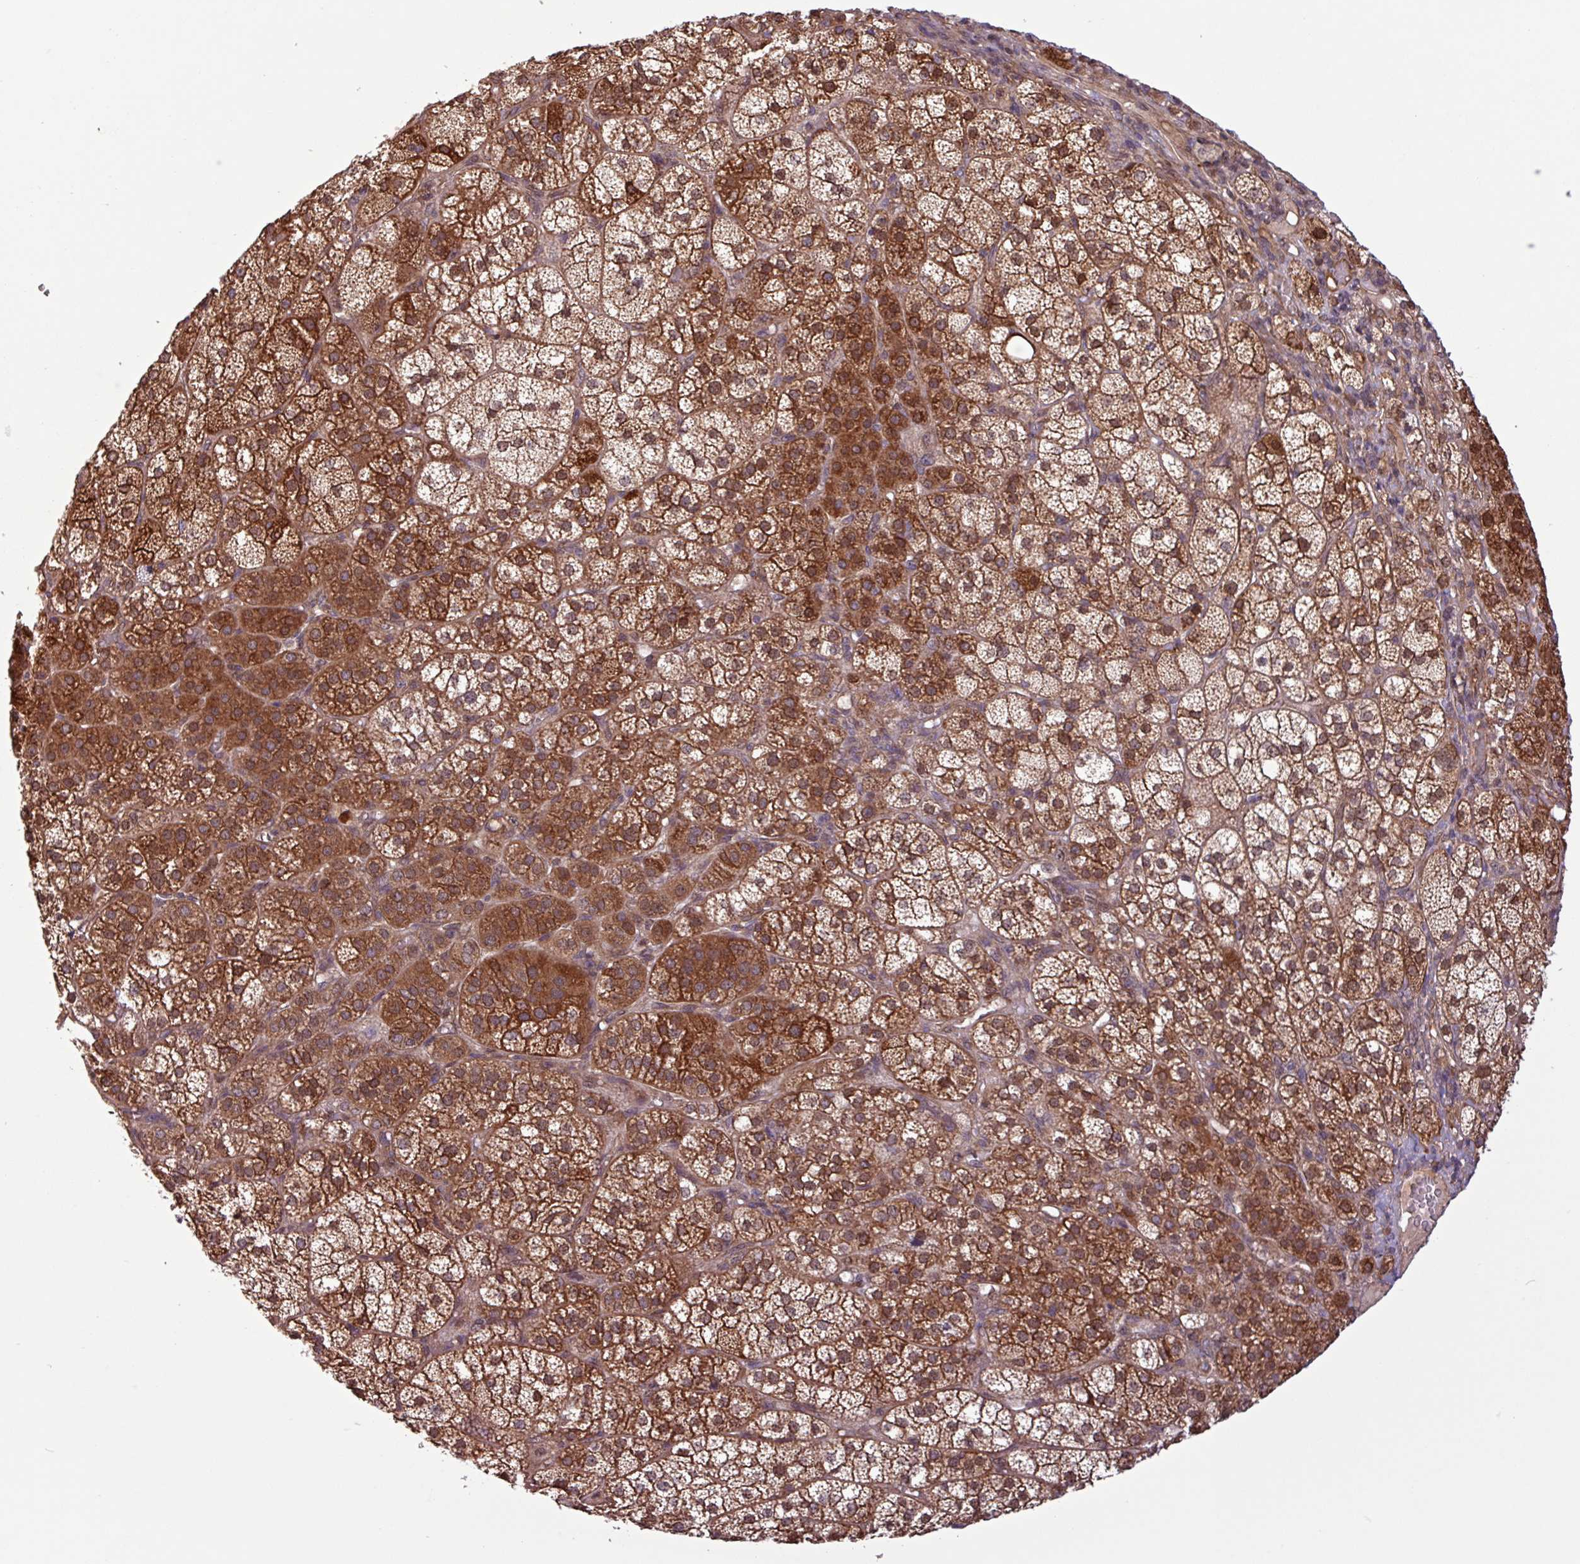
{"staining": {"intensity": "strong", "quantity": "25%-75%", "location": "cytoplasmic/membranous,nuclear"}, "tissue": "adrenal gland", "cell_type": "Glandular cells", "image_type": "normal", "snomed": [{"axis": "morphology", "description": "Normal tissue, NOS"}, {"axis": "topography", "description": "Adrenal gland"}], "caption": "The photomicrograph reveals a brown stain indicating the presence of a protein in the cytoplasmic/membranous,nuclear of glandular cells in adrenal gland. (IHC, brightfield microscopy, high magnification).", "gene": "PDPR", "patient": {"sex": "female", "age": 60}}